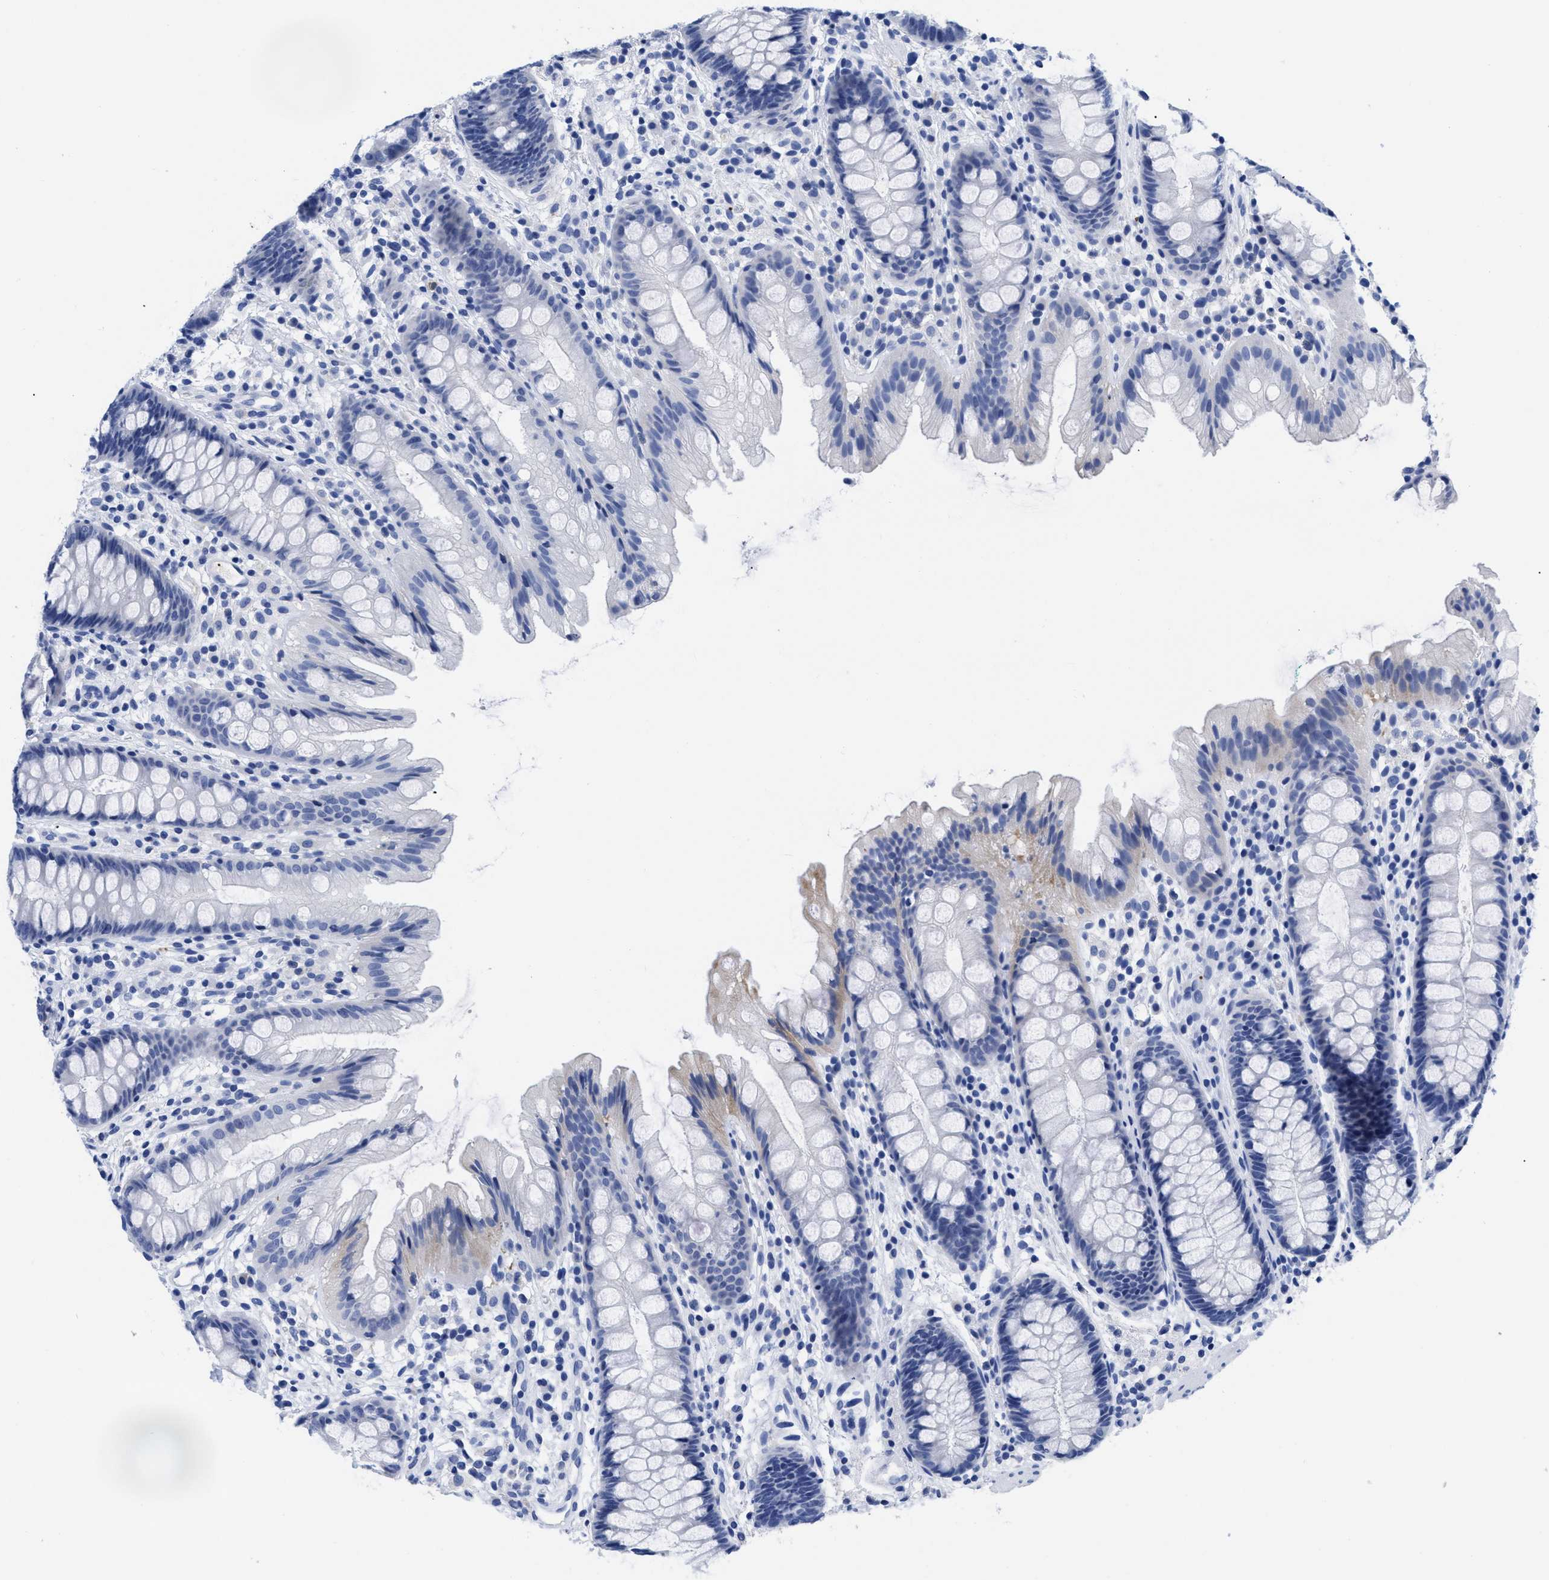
{"staining": {"intensity": "negative", "quantity": "none", "location": "none"}, "tissue": "rectum", "cell_type": "Glandular cells", "image_type": "normal", "snomed": [{"axis": "morphology", "description": "Normal tissue, NOS"}, {"axis": "topography", "description": "Rectum"}], "caption": "A photomicrograph of rectum stained for a protein displays no brown staining in glandular cells. The staining was performed using DAB to visualize the protein expression in brown, while the nuclei were stained in blue with hematoxylin (Magnification: 20x).", "gene": "TREML1", "patient": {"sex": "female", "age": 65}}